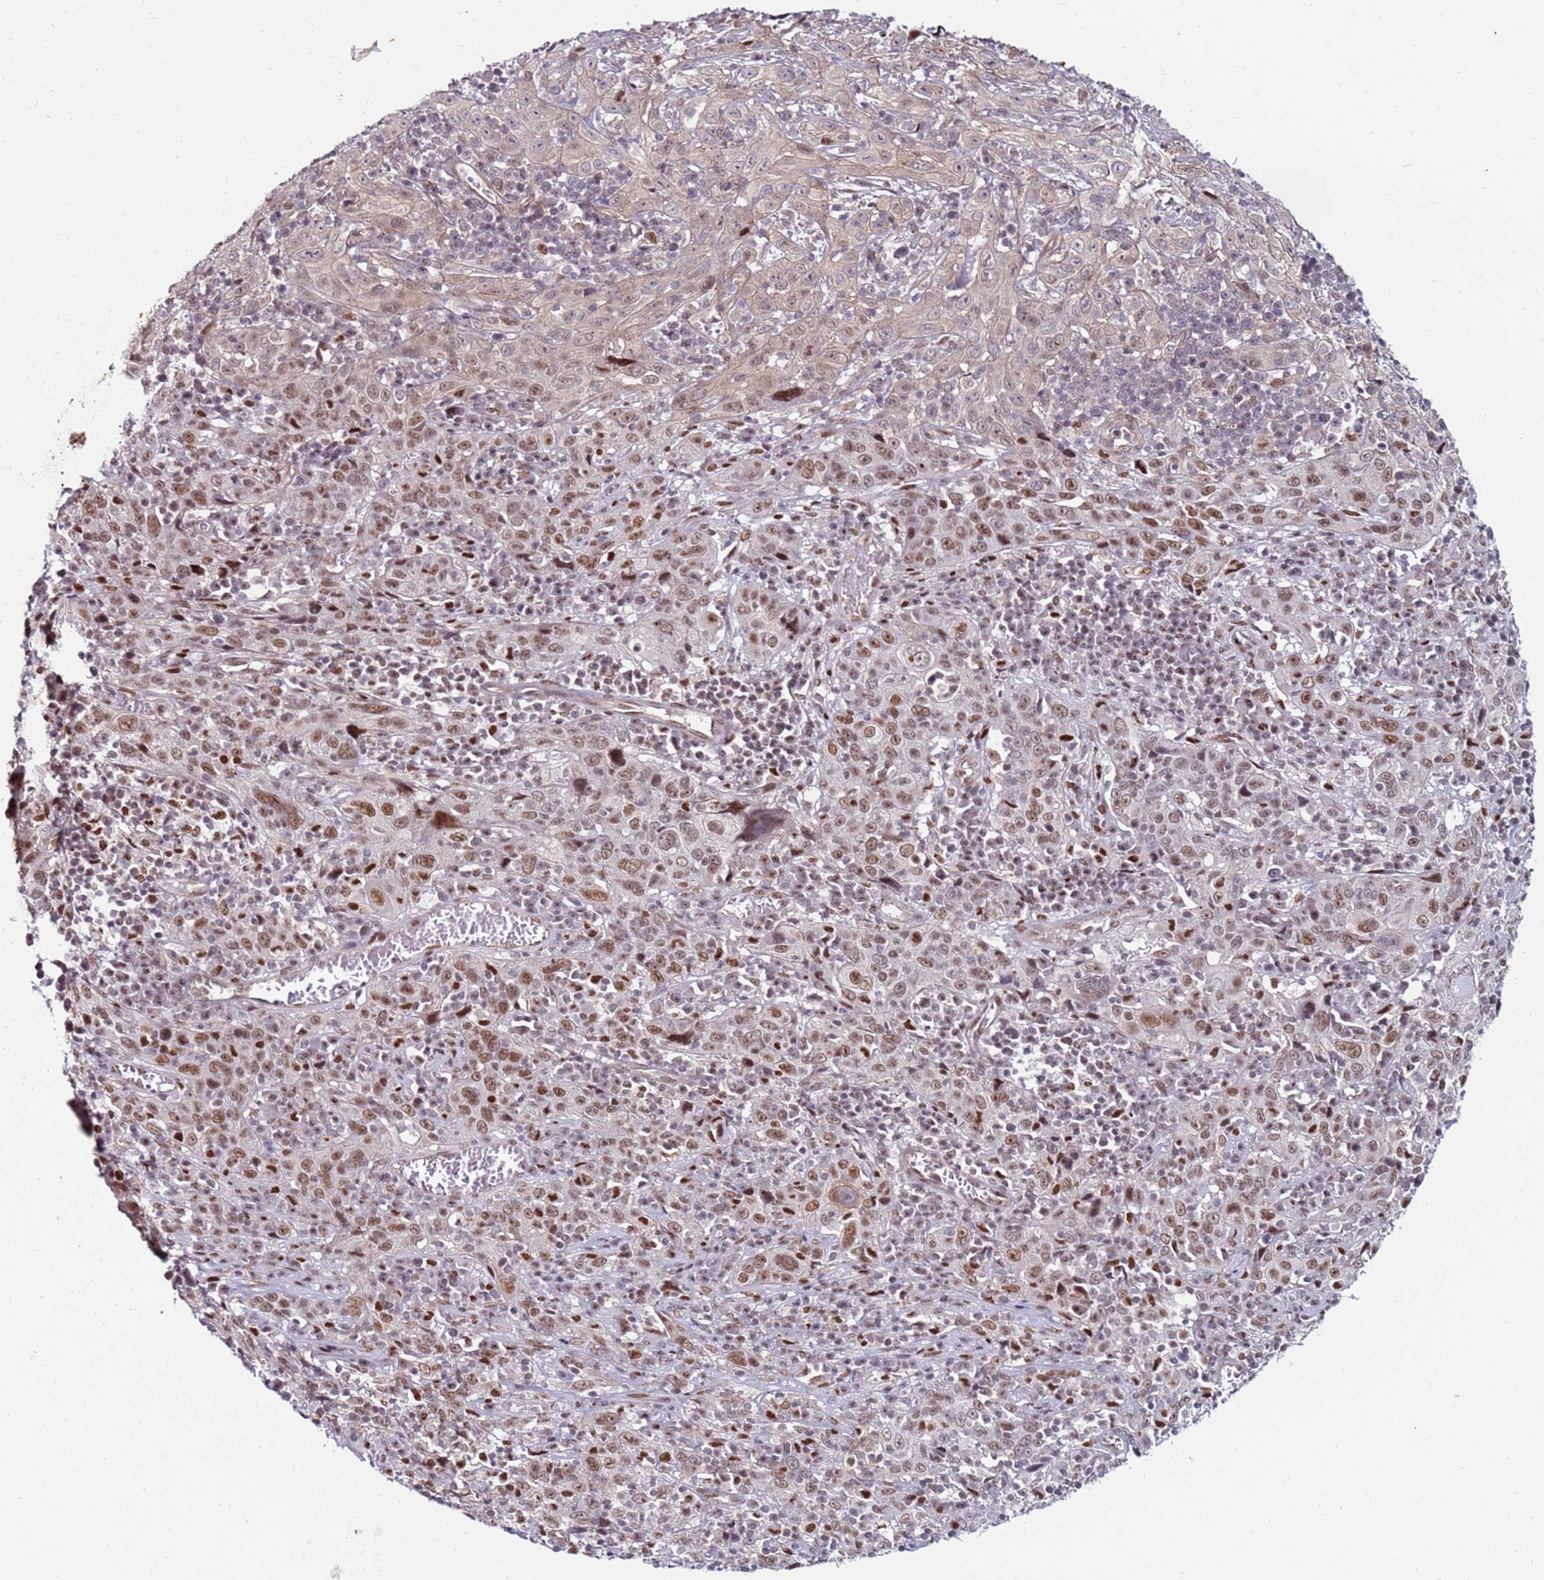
{"staining": {"intensity": "moderate", "quantity": ">75%", "location": "nuclear"}, "tissue": "cervical cancer", "cell_type": "Tumor cells", "image_type": "cancer", "snomed": [{"axis": "morphology", "description": "Squamous cell carcinoma, NOS"}, {"axis": "topography", "description": "Cervix"}], "caption": "A medium amount of moderate nuclear expression is appreciated in about >75% of tumor cells in cervical cancer tissue.", "gene": "KPNA4", "patient": {"sex": "female", "age": 46}}